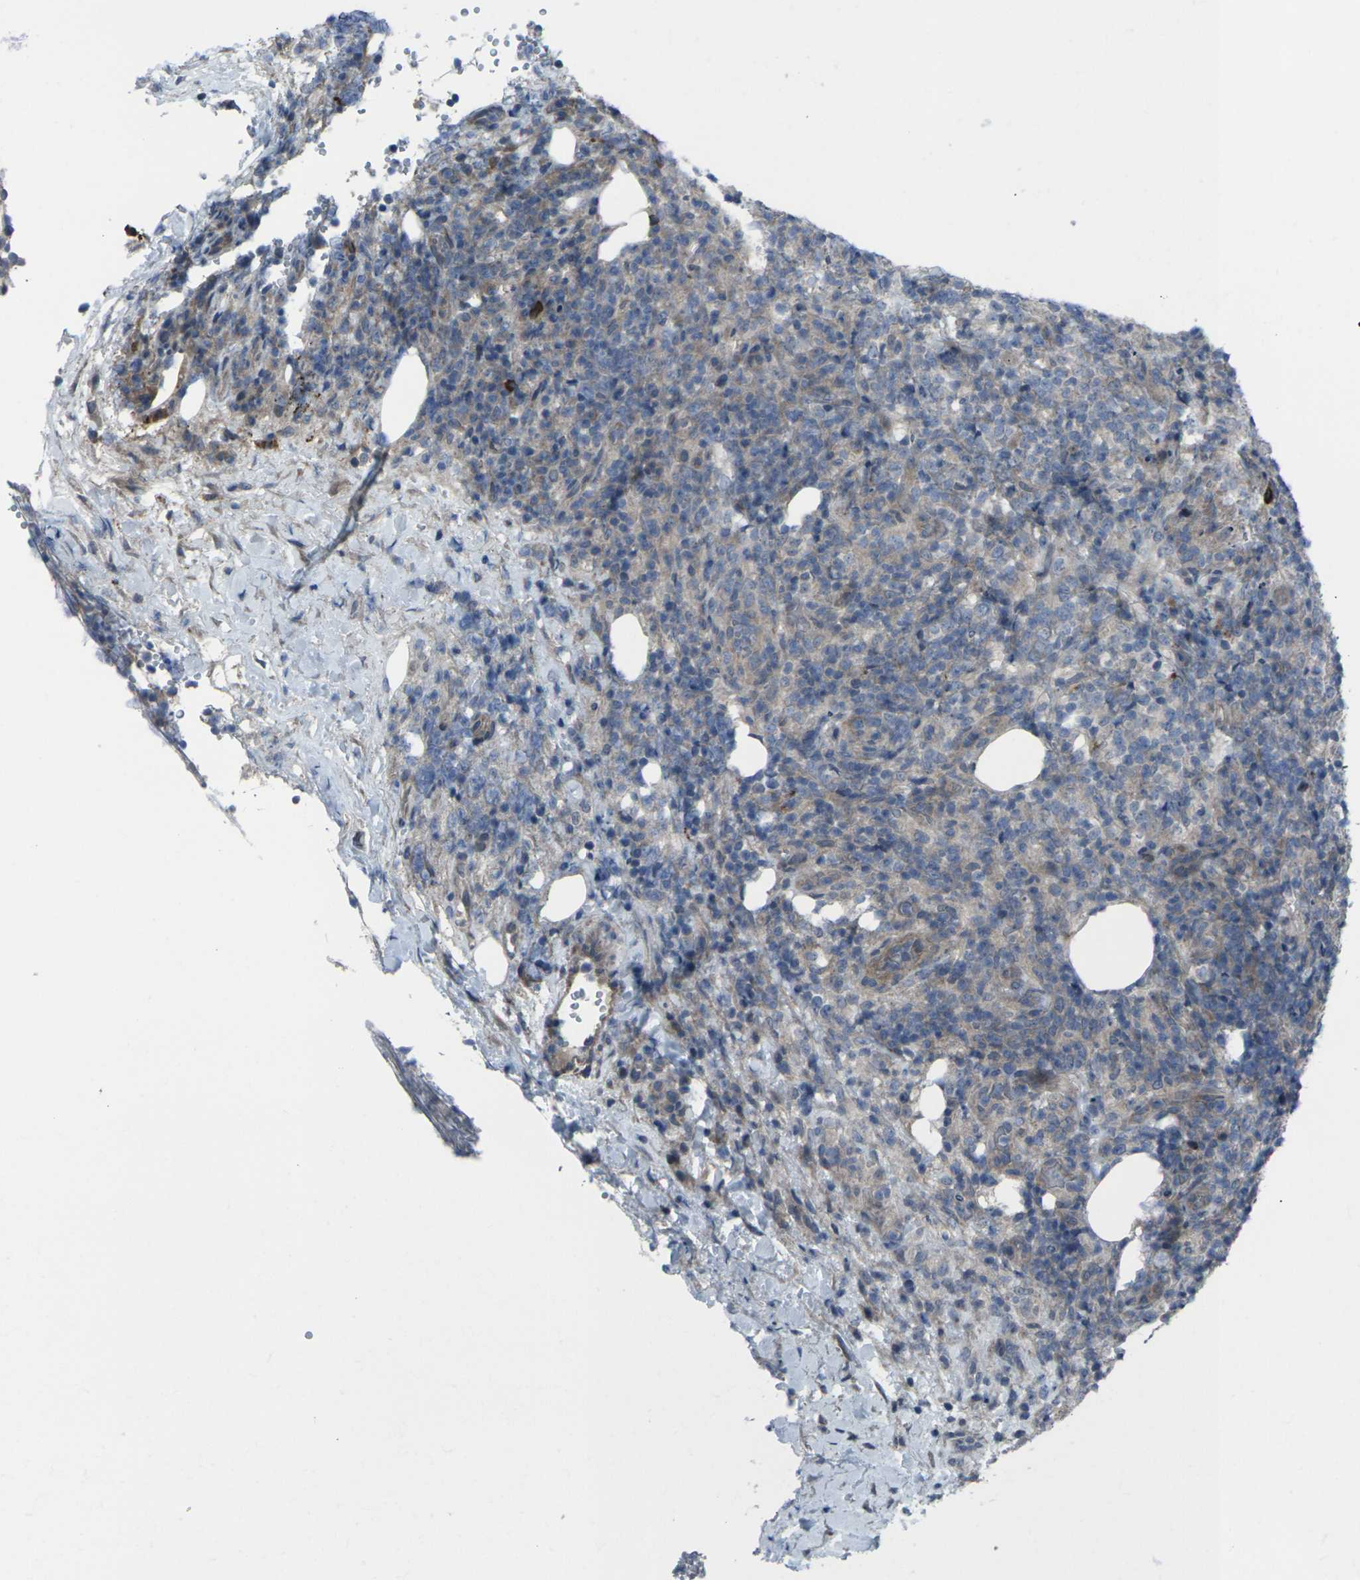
{"staining": {"intensity": "moderate", "quantity": ">75%", "location": "cytoplasmic/membranous"}, "tissue": "lymphoma", "cell_type": "Tumor cells", "image_type": "cancer", "snomed": [{"axis": "morphology", "description": "Malignant lymphoma, non-Hodgkin's type, High grade"}, {"axis": "topography", "description": "Lymph node"}], "caption": "High-grade malignant lymphoma, non-Hodgkin's type stained with a protein marker shows moderate staining in tumor cells.", "gene": "CCR10", "patient": {"sex": "female", "age": 76}}